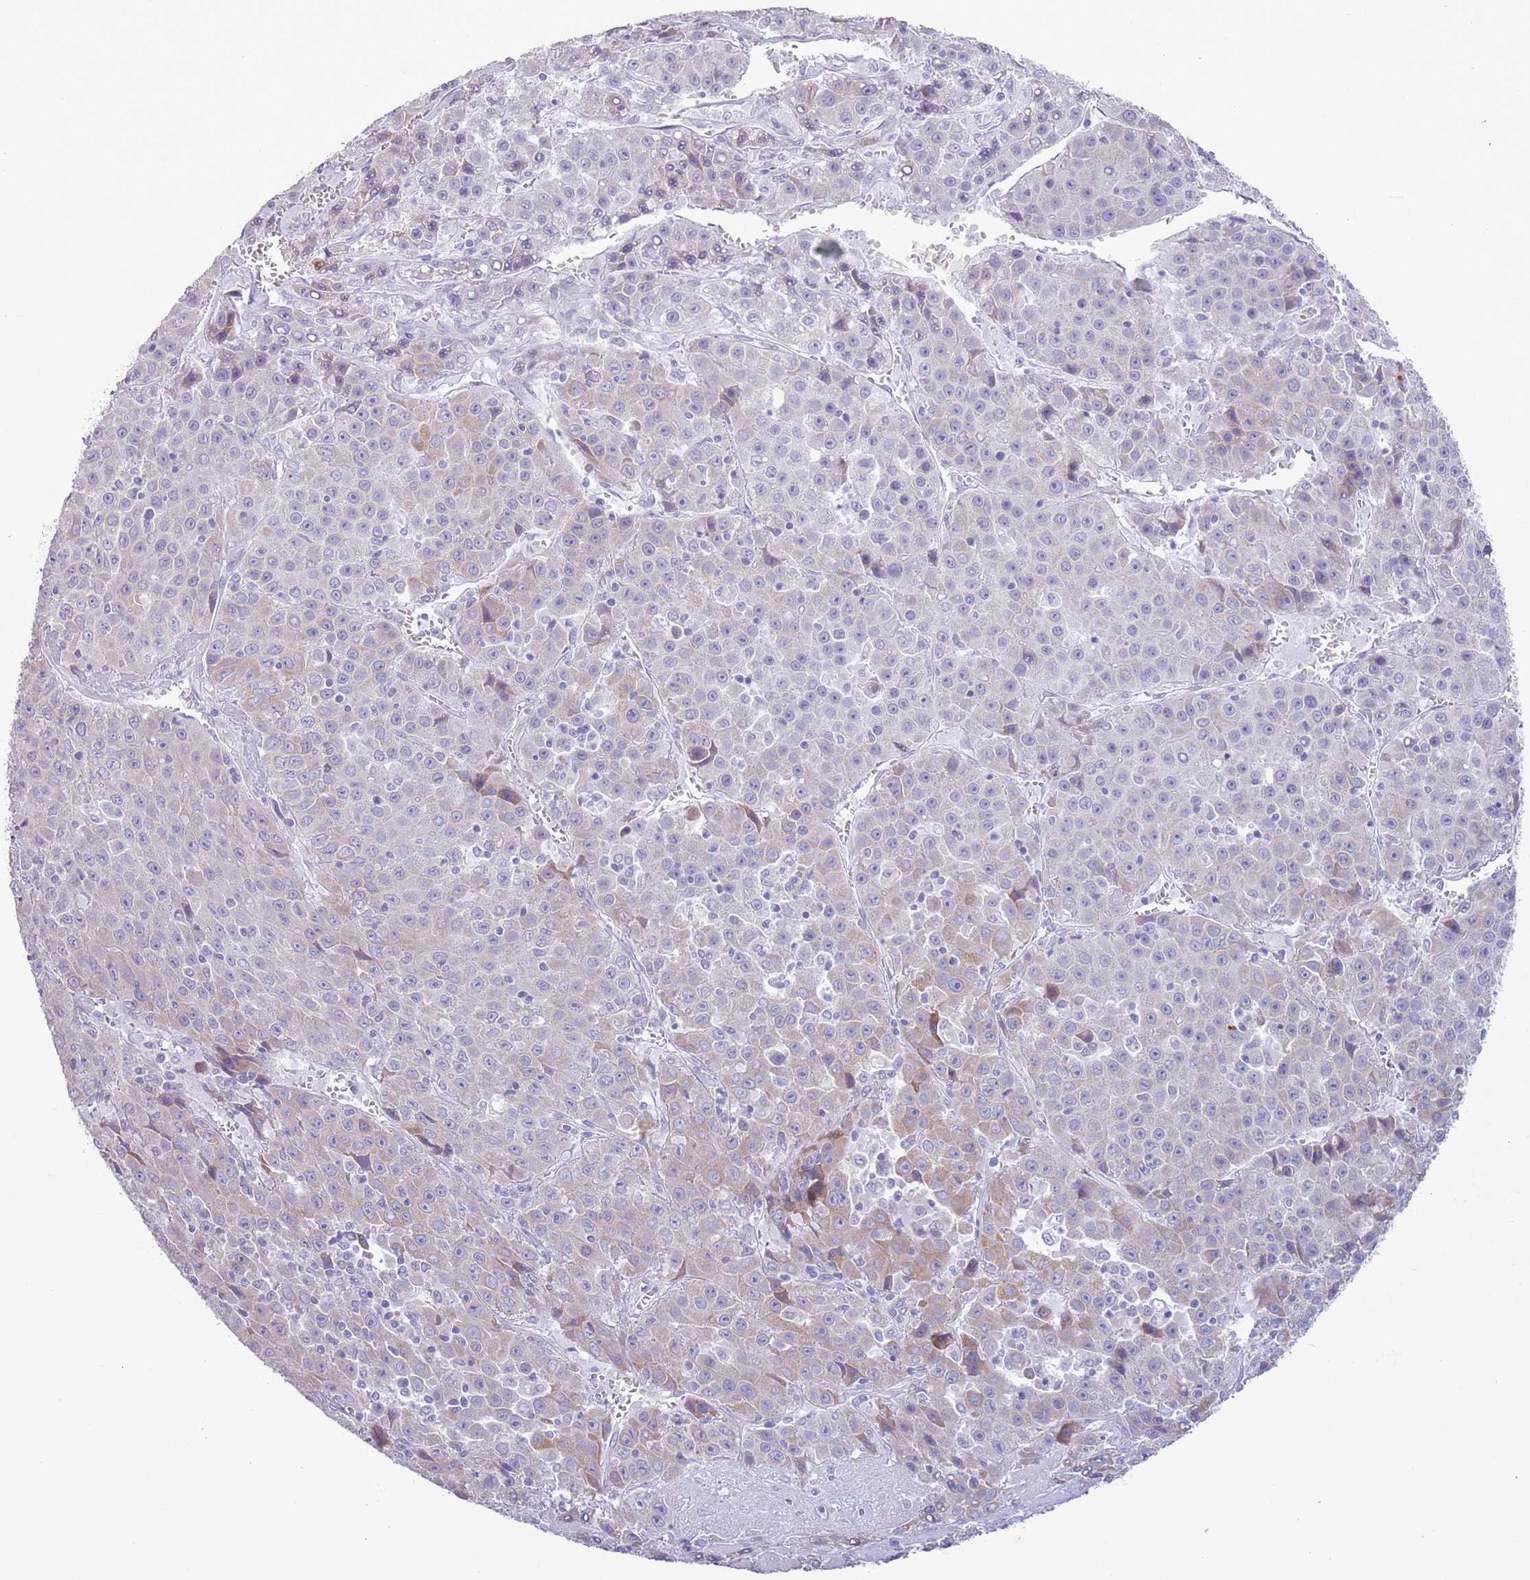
{"staining": {"intensity": "weak", "quantity": "<25%", "location": "cytoplasmic/membranous"}, "tissue": "liver cancer", "cell_type": "Tumor cells", "image_type": "cancer", "snomed": [{"axis": "morphology", "description": "Carcinoma, Hepatocellular, NOS"}, {"axis": "topography", "description": "Liver"}], "caption": "This image is of liver hepatocellular carcinoma stained with IHC to label a protein in brown with the nuclei are counter-stained blue. There is no expression in tumor cells. (DAB (3,3'-diaminobenzidine) IHC, high magnification).", "gene": "HYOU1", "patient": {"sex": "female", "age": 53}}